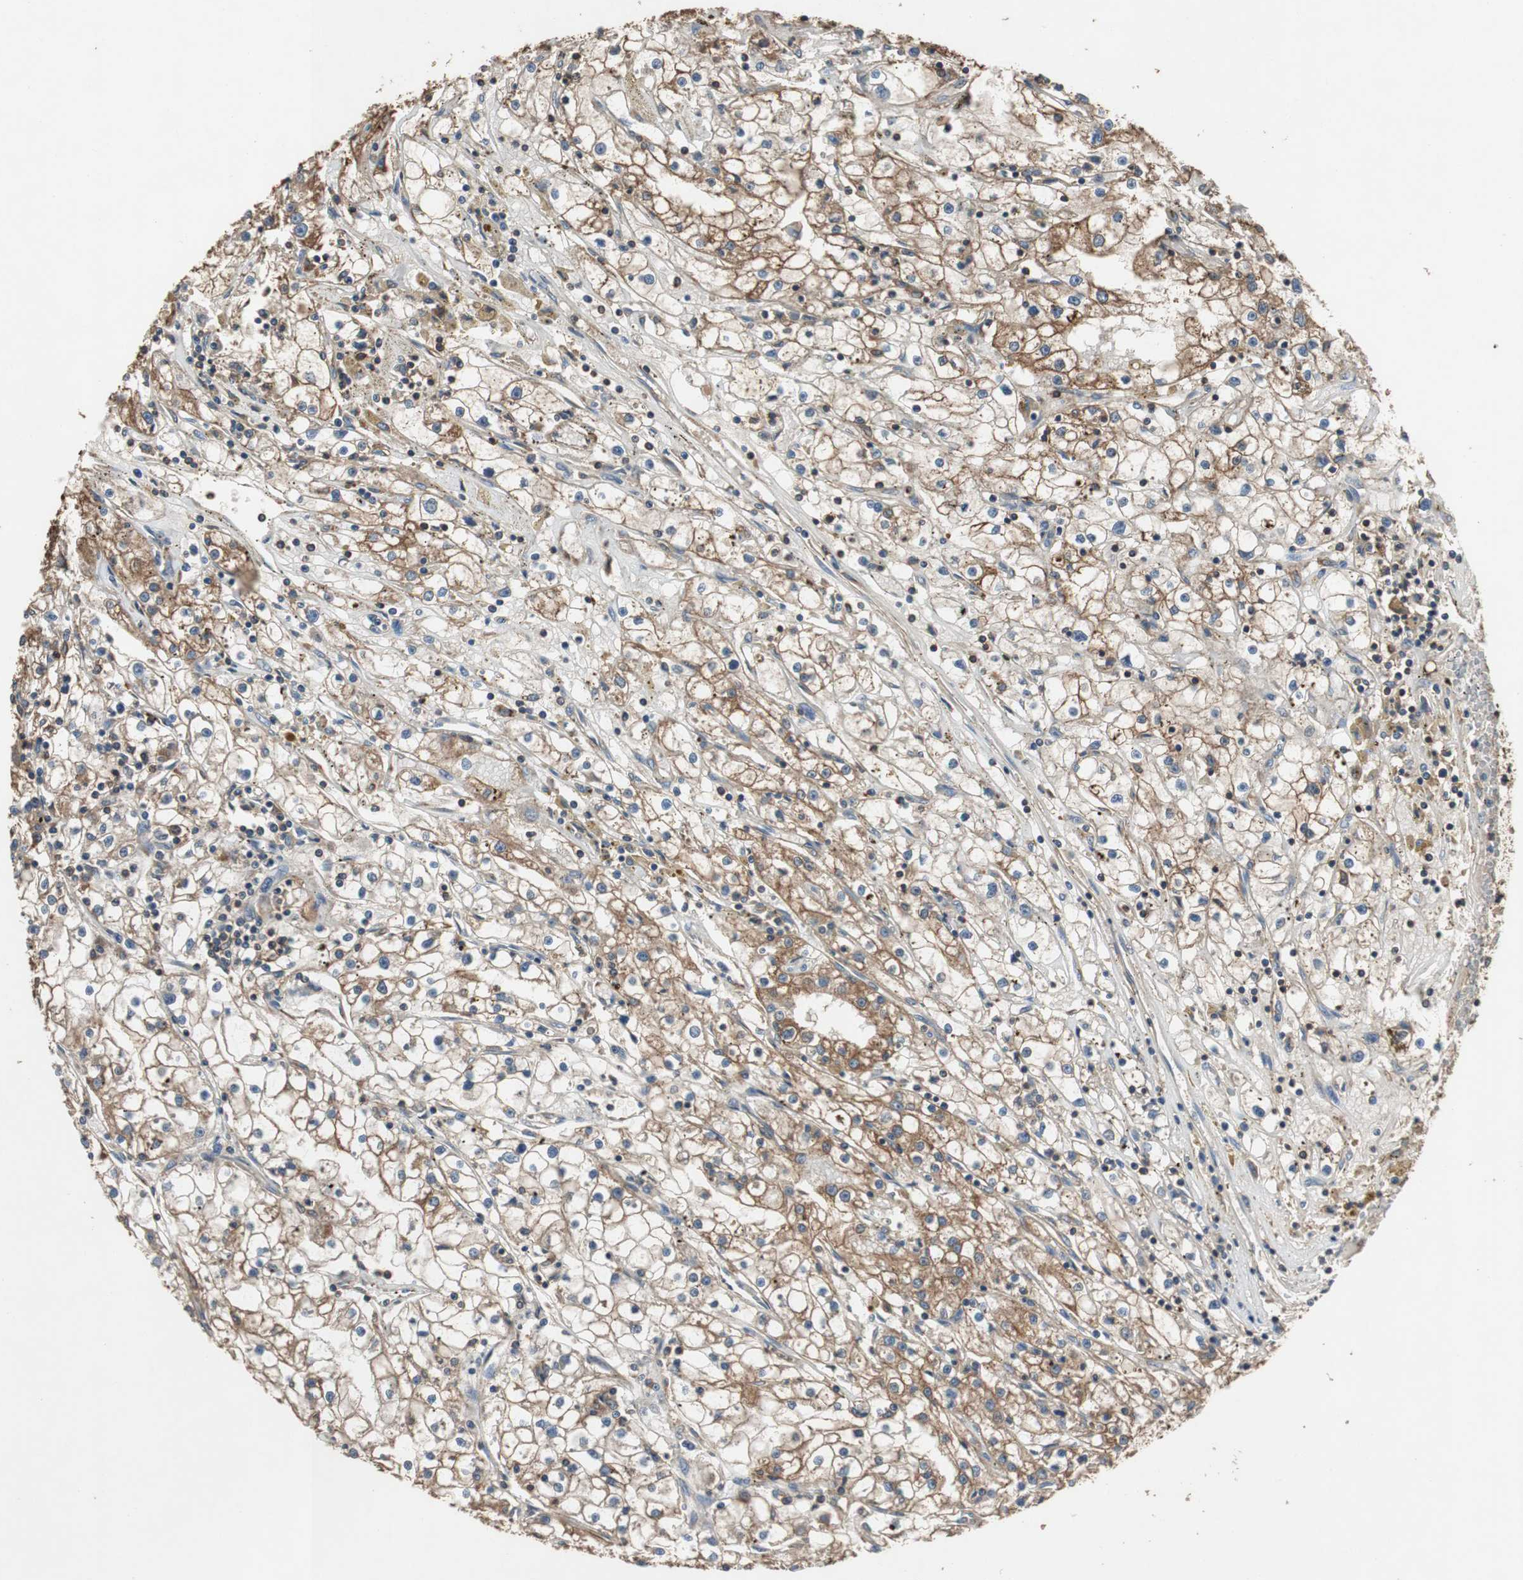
{"staining": {"intensity": "moderate", "quantity": "25%-75%", "location": "cytoplasmic/membranous"}, "tissue": "renal cancer", "cell_type": "Tumor cells", "image_type": "cancer", "snomed": [{"axis": "morphology", "description": "Adenocarcinoma, NOS"}, {"axis": "topography", "description": "Kidney"}], "caption": "Immunohistochemistry (IHC) of human adenocarcinoma (renal) exhibits medium levels of moderate cytoplasmic/membranous expression in approximately 25%-75% of tumor cells.", "gene": "TNFRSF14", "patient": {"sex": "male", "age": 56}}